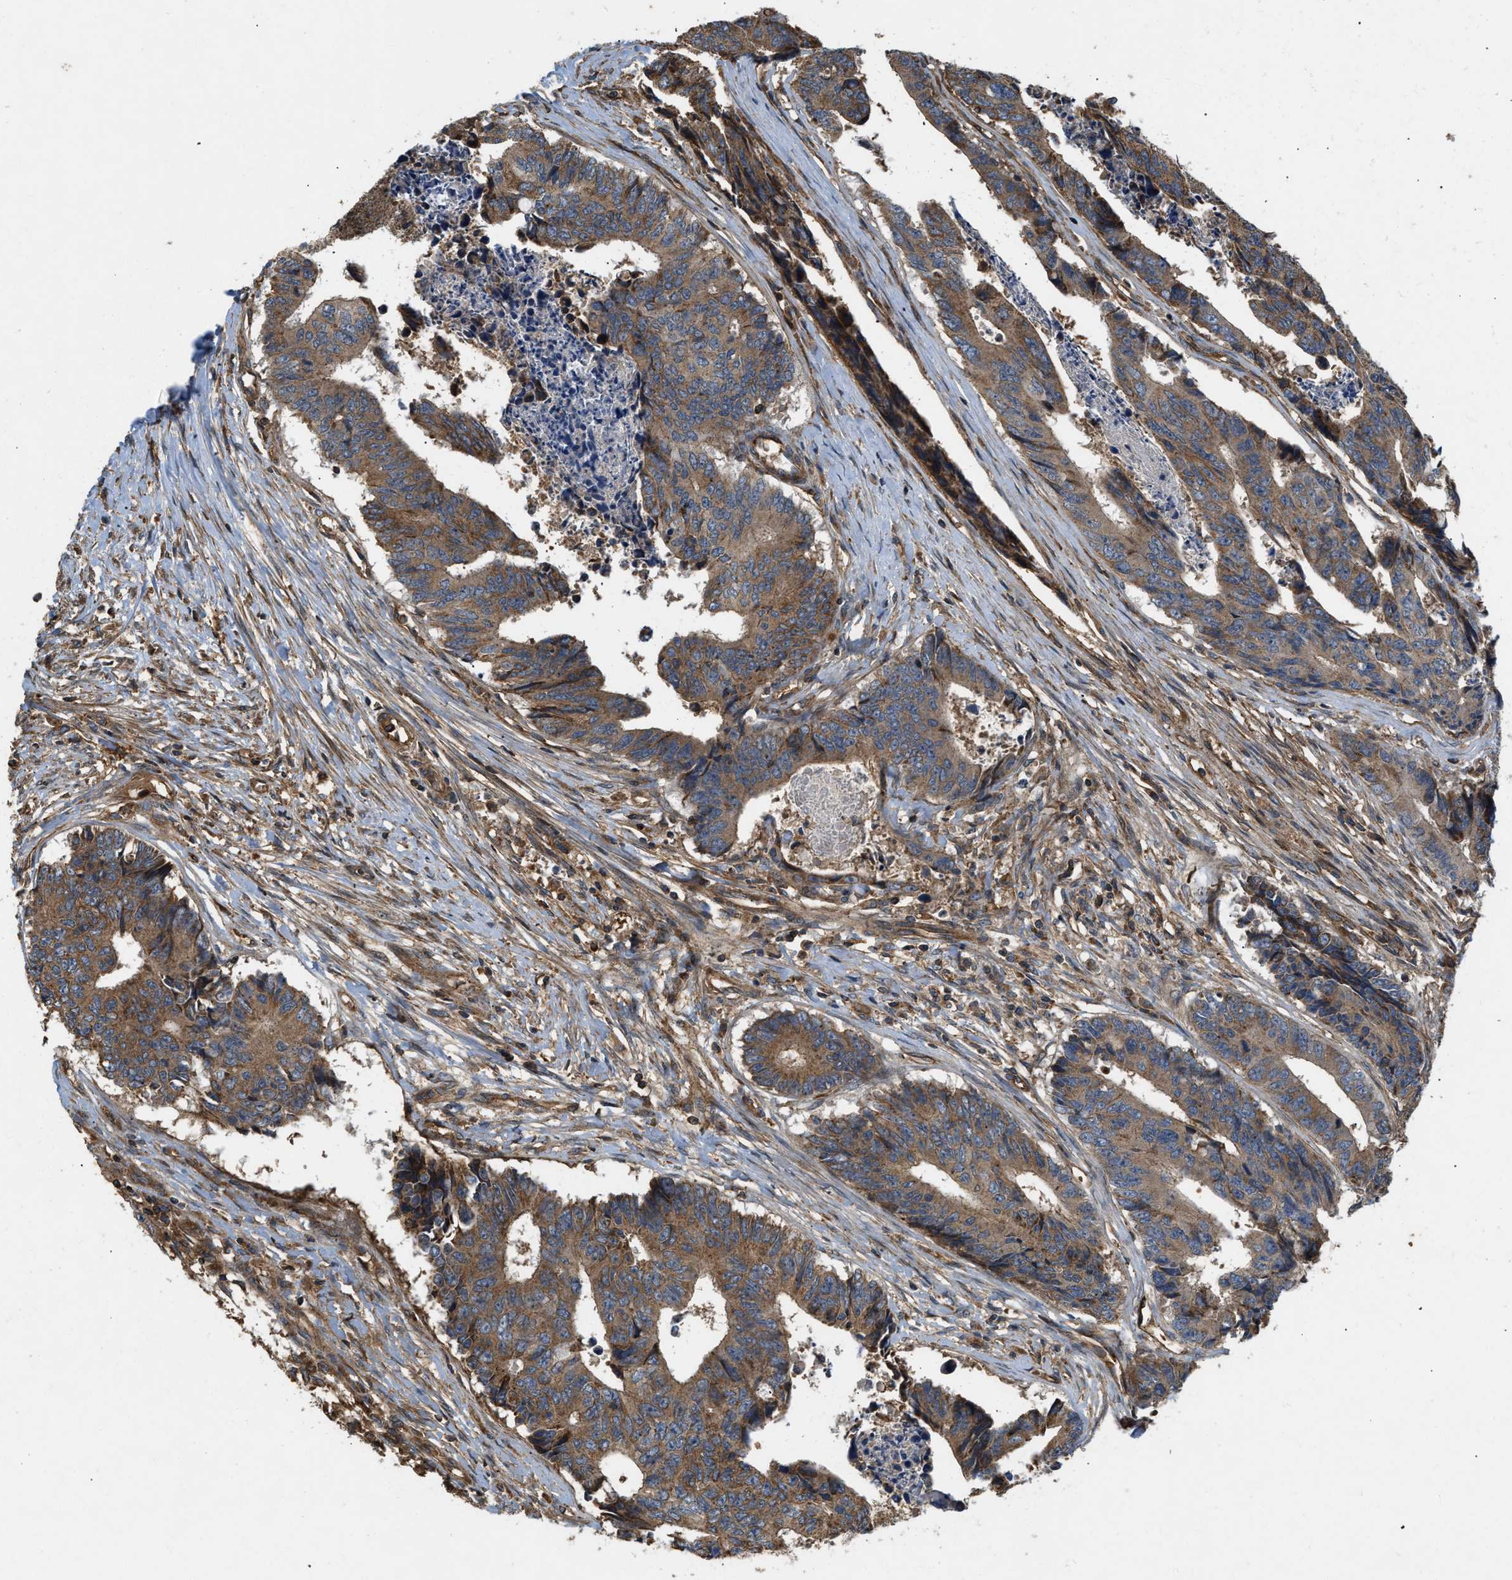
{"staining": {"intensity": "moderate", "quantity": ">75%", "location": "cytoplasmic/membranous"}, "tissue": "colorectal cancer", "cell_type": "Tumor cells", "image_type": "cancer", "snomed": [{"axis": "morphology", "description": "Adenocarcinoma, NOS"}, {"axis": "topography", "description": "Rectum"}], "caption": "An image of human colorectal cancer (adenocarcinoma) stained for a protein shows moderate cytoplasmic/membranous brown staining in tumor cells.", "gene": "GNB4", "patient": {"sex": "male", "age": 84}}